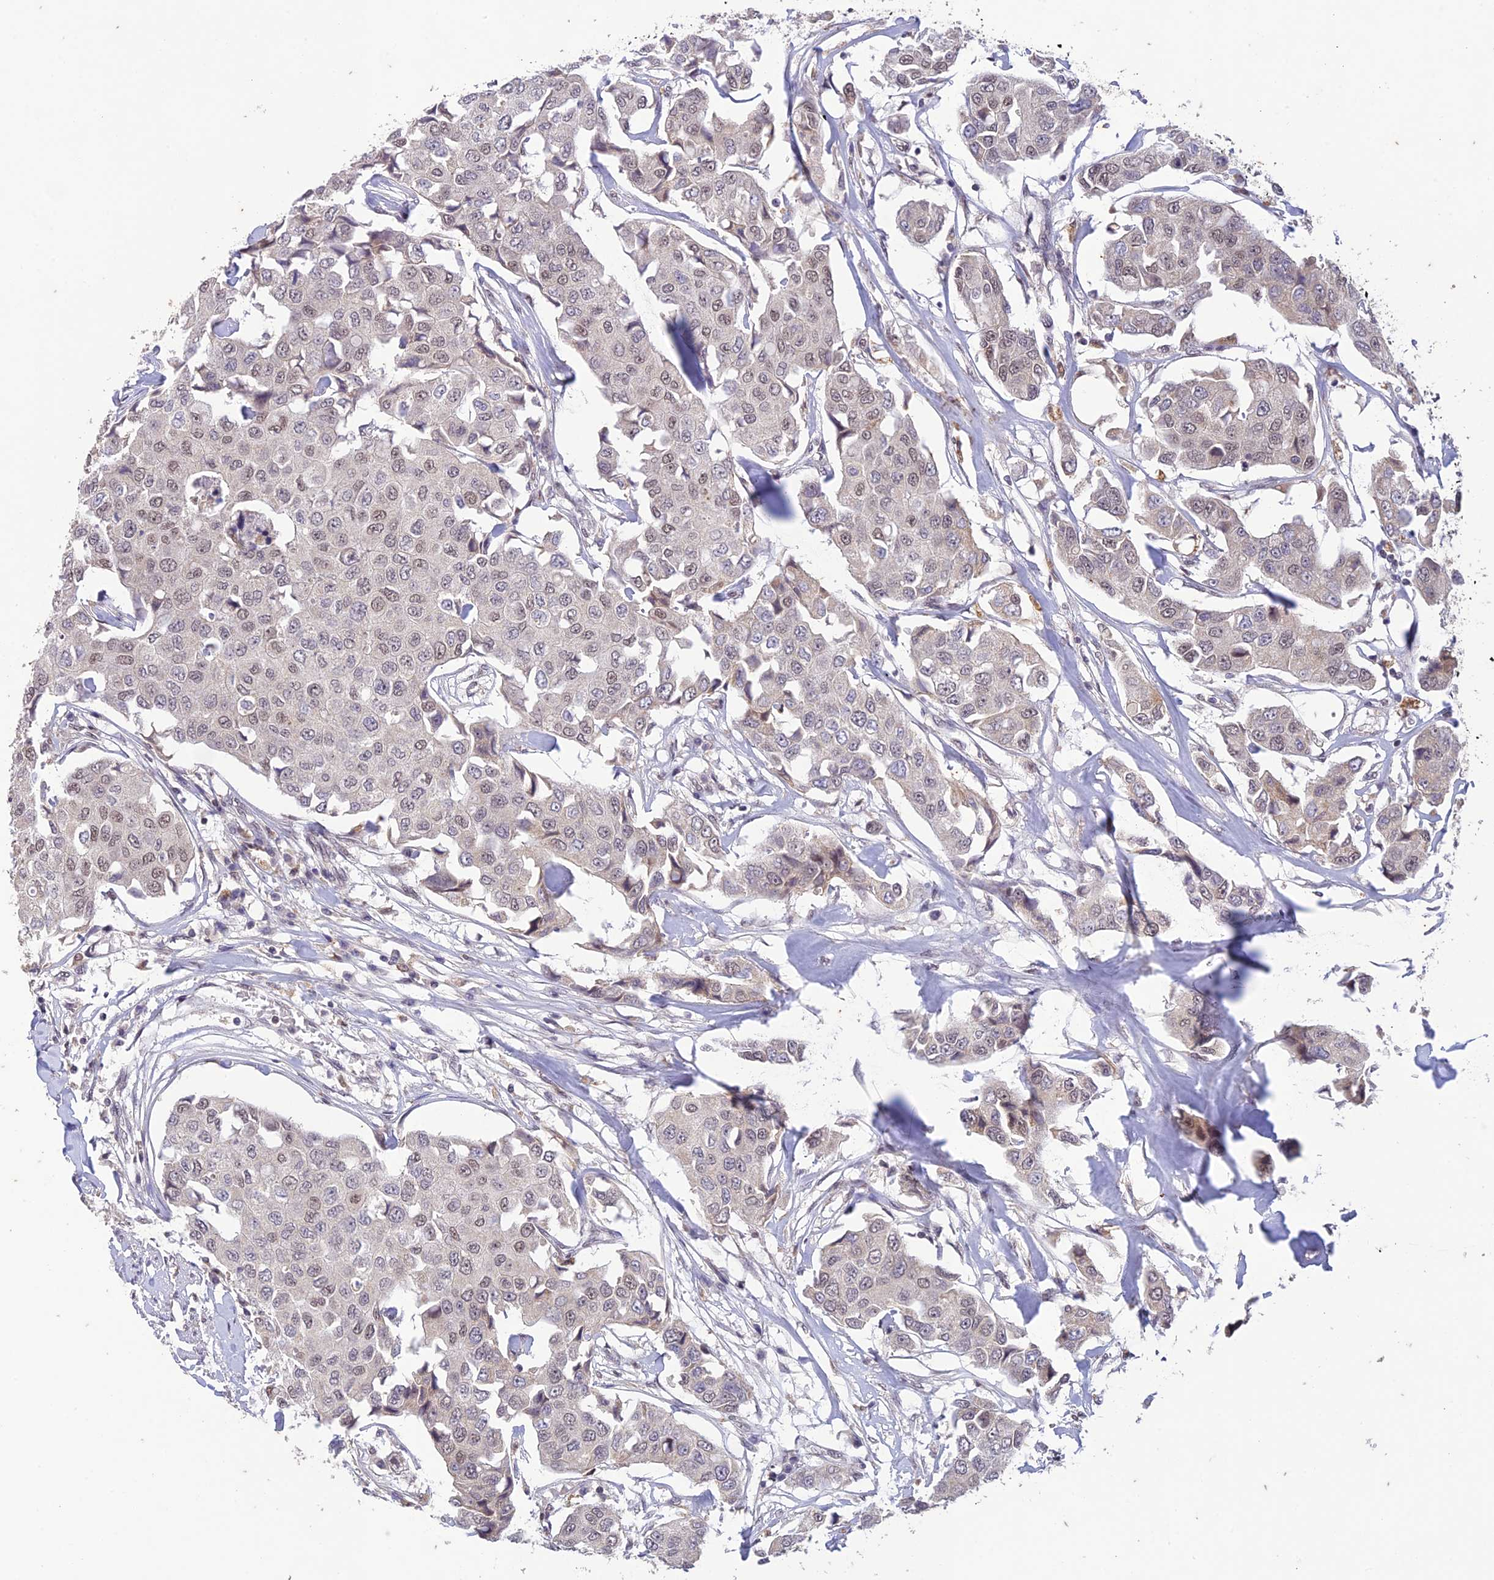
{"staining": {"intensity": "weak", "quantity": "25%-75%", "location": "nuclear"}, "tissue": "breast cancer", "cell_type": "Tumor cells", "image_type": "cancer", "snomed": [{"axis": "morphology", "description": "Duct carcinoma"}, {"axis": "topography", "description": "Breast"}], "caption": "Immunohistochemical staining of human breast intraductal carcinoma displays low levels of weak nuclear positivity in about 25%-75% of tumor cells.", "gene": "POP4", "patient": {"sex": "female", "age": 80}}